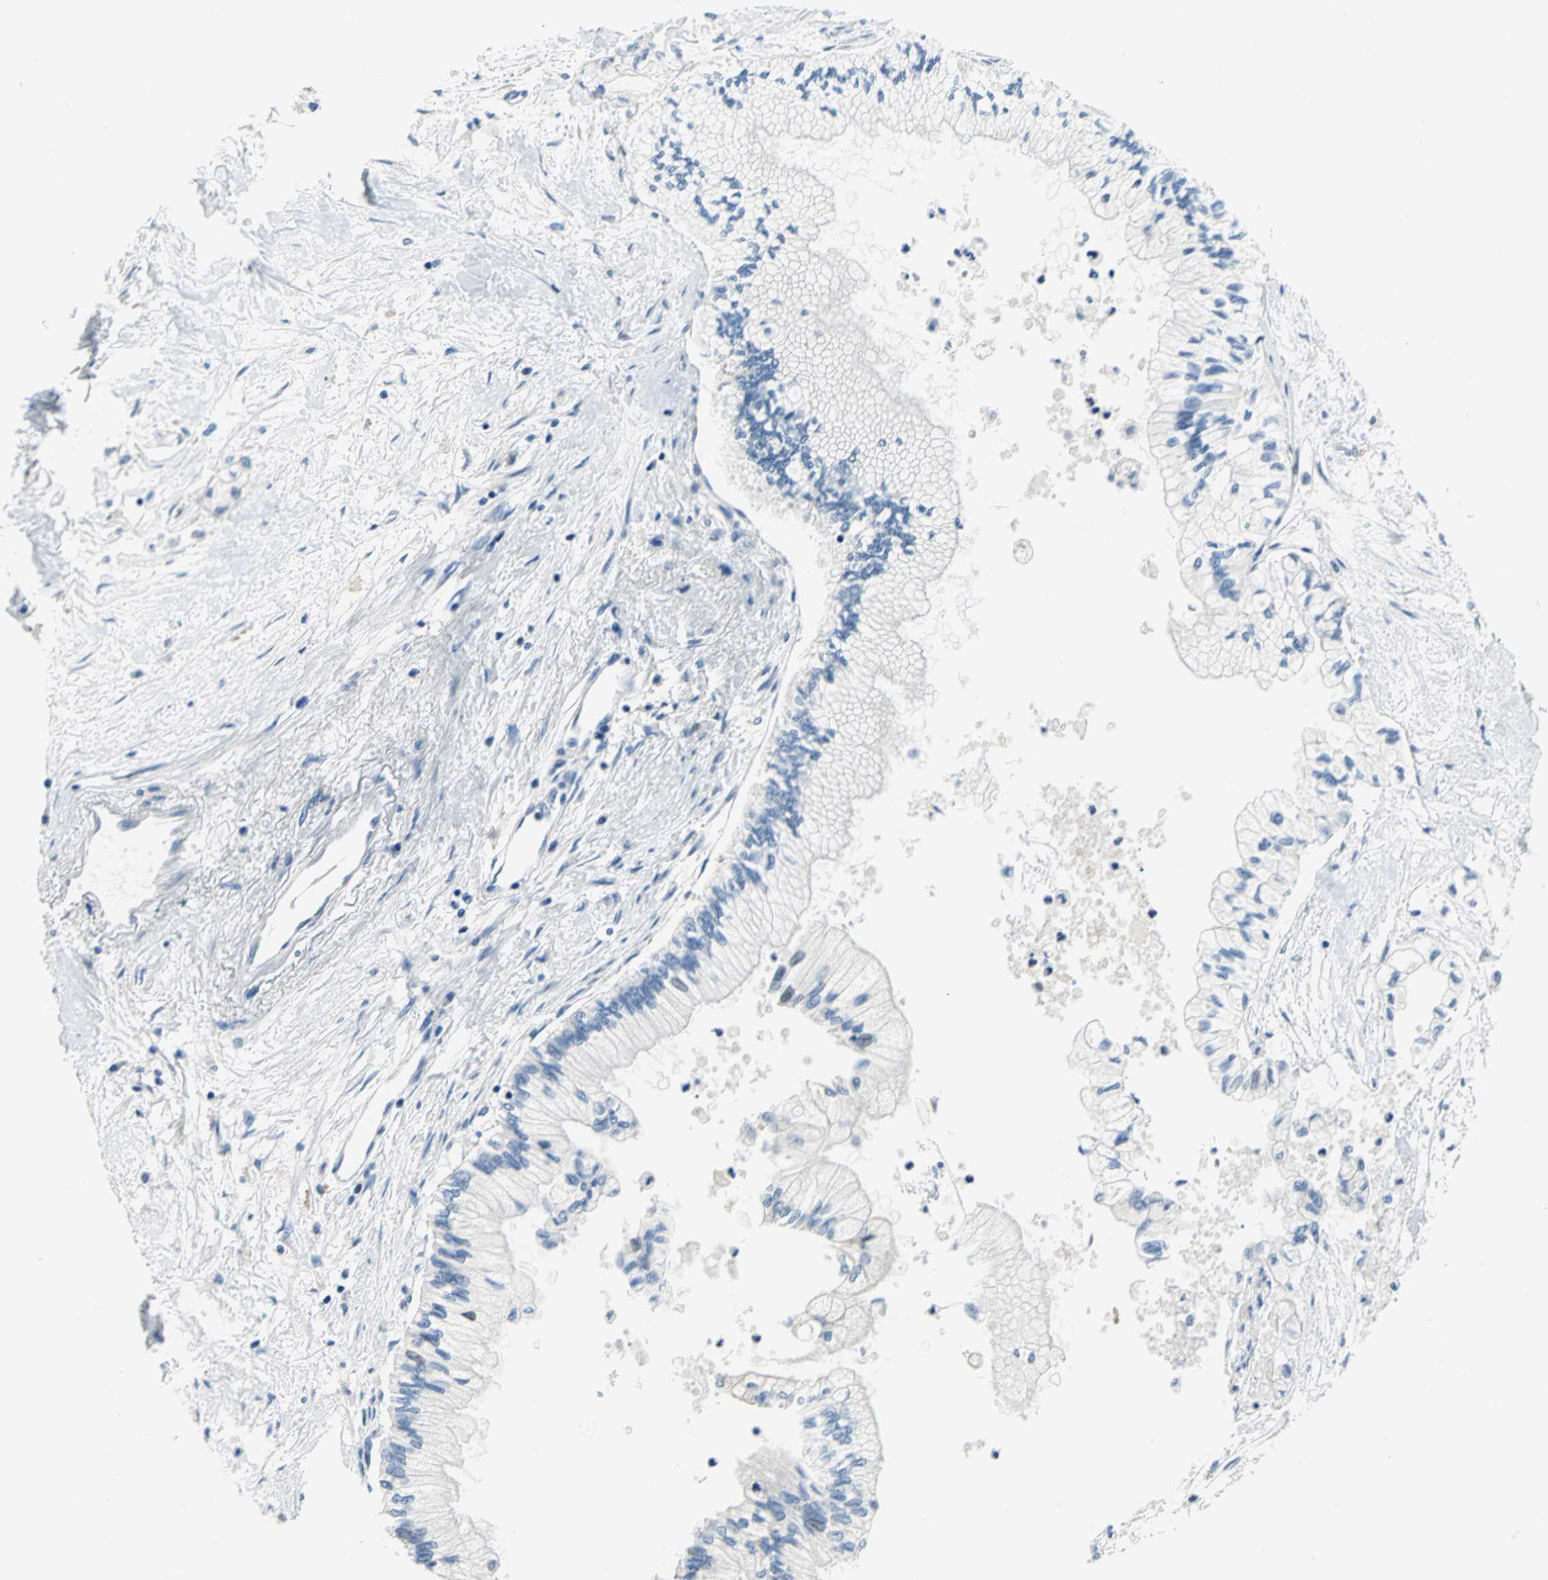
{"staining": {"intensity": "negative", "quantity": "none", "location": "none"}, "tissue": "pancreatic cancer", "cell_type": "Tumor cells", "image_type": "cancer", "snomed": [{"axis": "morphology", "description": "Adenocarcinoma, NOS"}, {"axis": "topography", "description": "Pancreas"}], "caption": "Micrograph shows no protein positivity in tumor cells of pancreatic cancer (adenocarcinoma) tissue.", "gene": "TRIM25", "patient": {"sex": "male", "age": 79}}